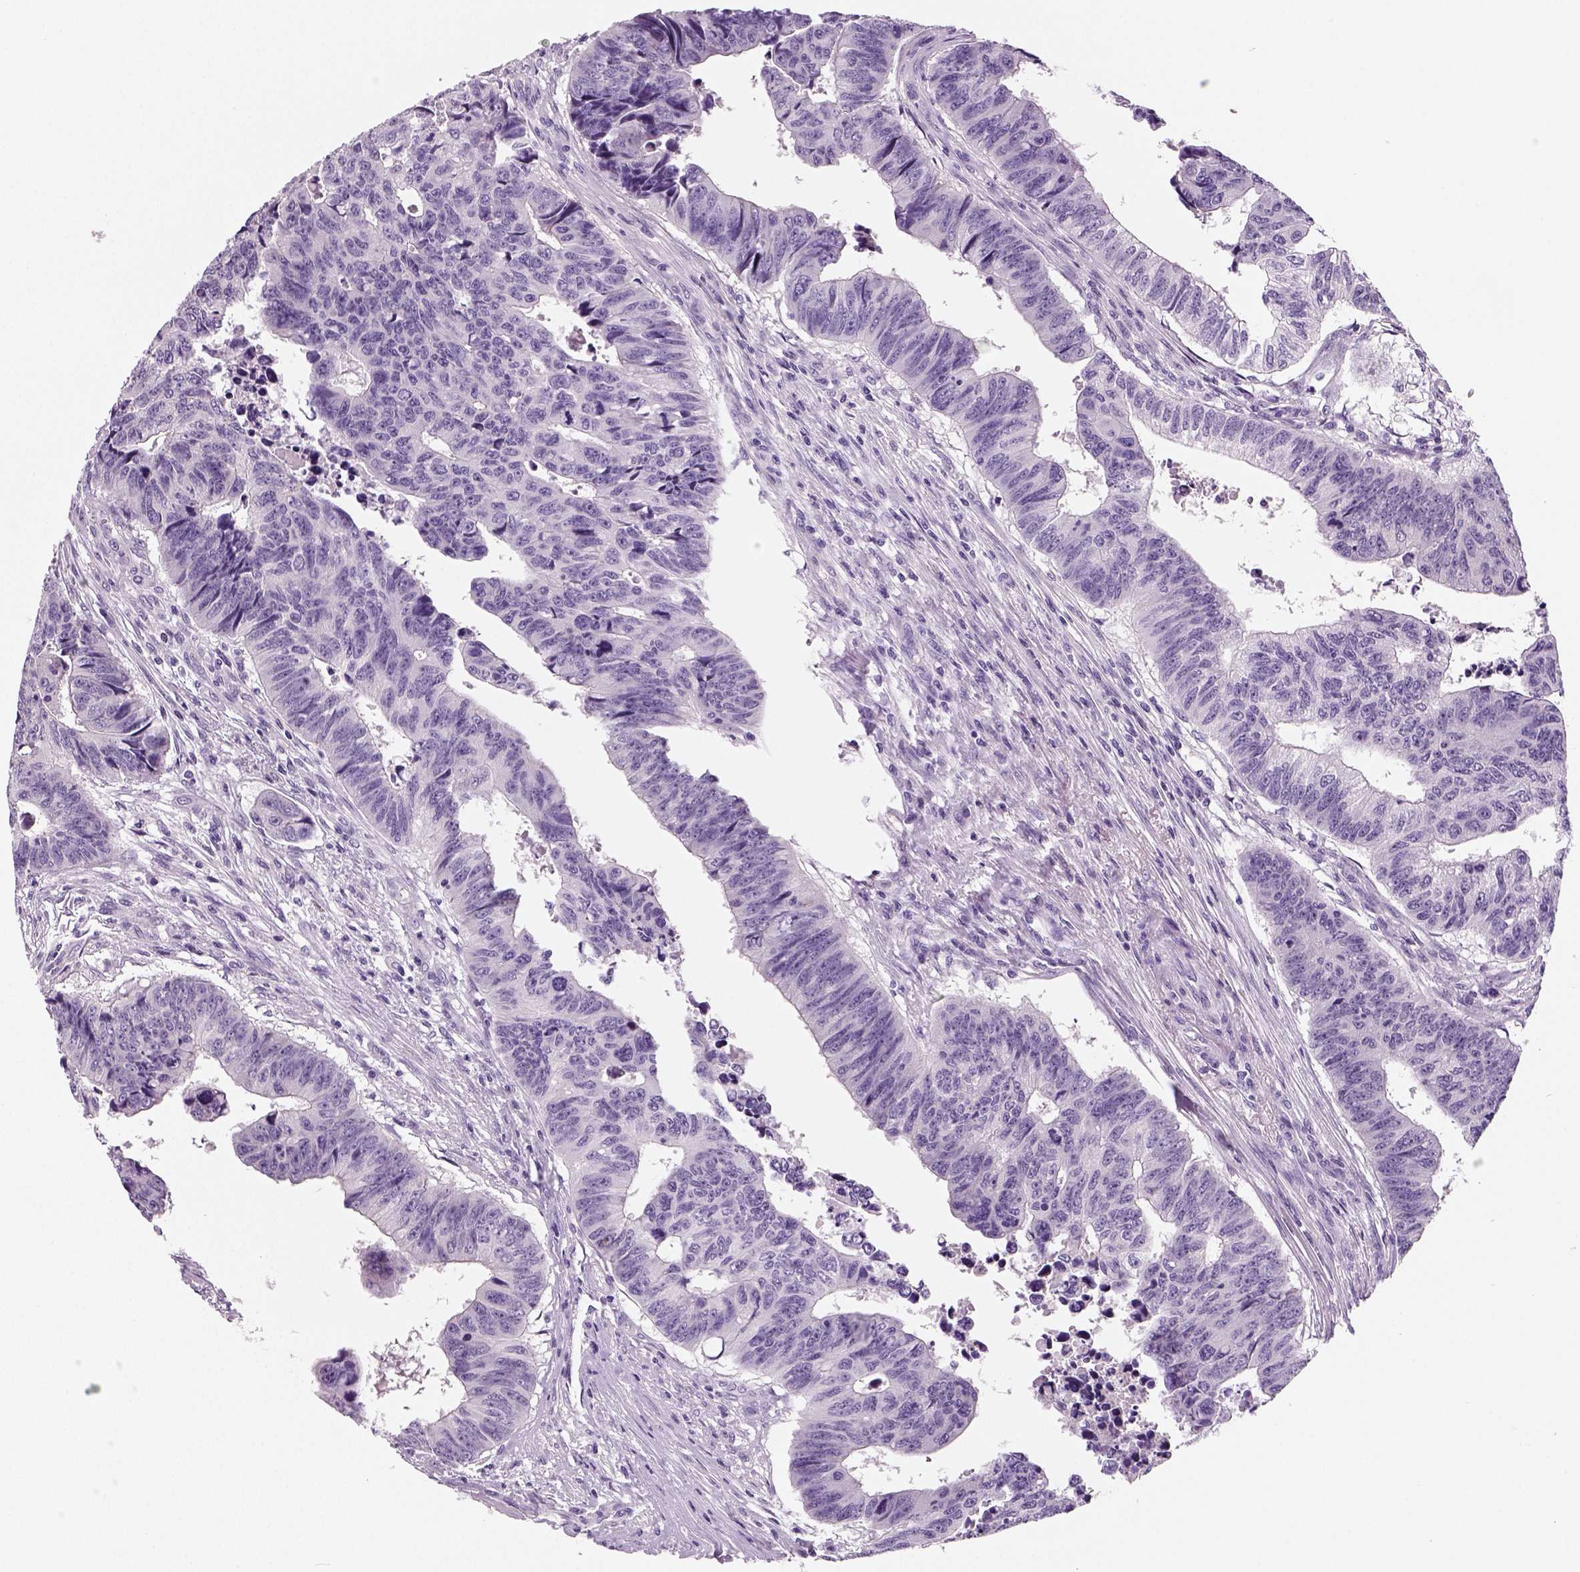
{"staining": {"intensity": "negative", "quantity": "none", "location": "none"}, "tissue": "colorectal cancer", "cell_type": "Tumor cells", "image_type": "cancer", "snomed": [{"axis": "morphology", "description": "Adenocarcinoma, NOS"}, {"axis": "topography", "description": "Rectum"}], "caption": "IHC image of colorectal cancer (adenocarcinoma) stained for a protein (brown), which reveals no staining in tumor cells.", "gene": "TSPAN7", "patient": {"sex": "female", "age": 85}}